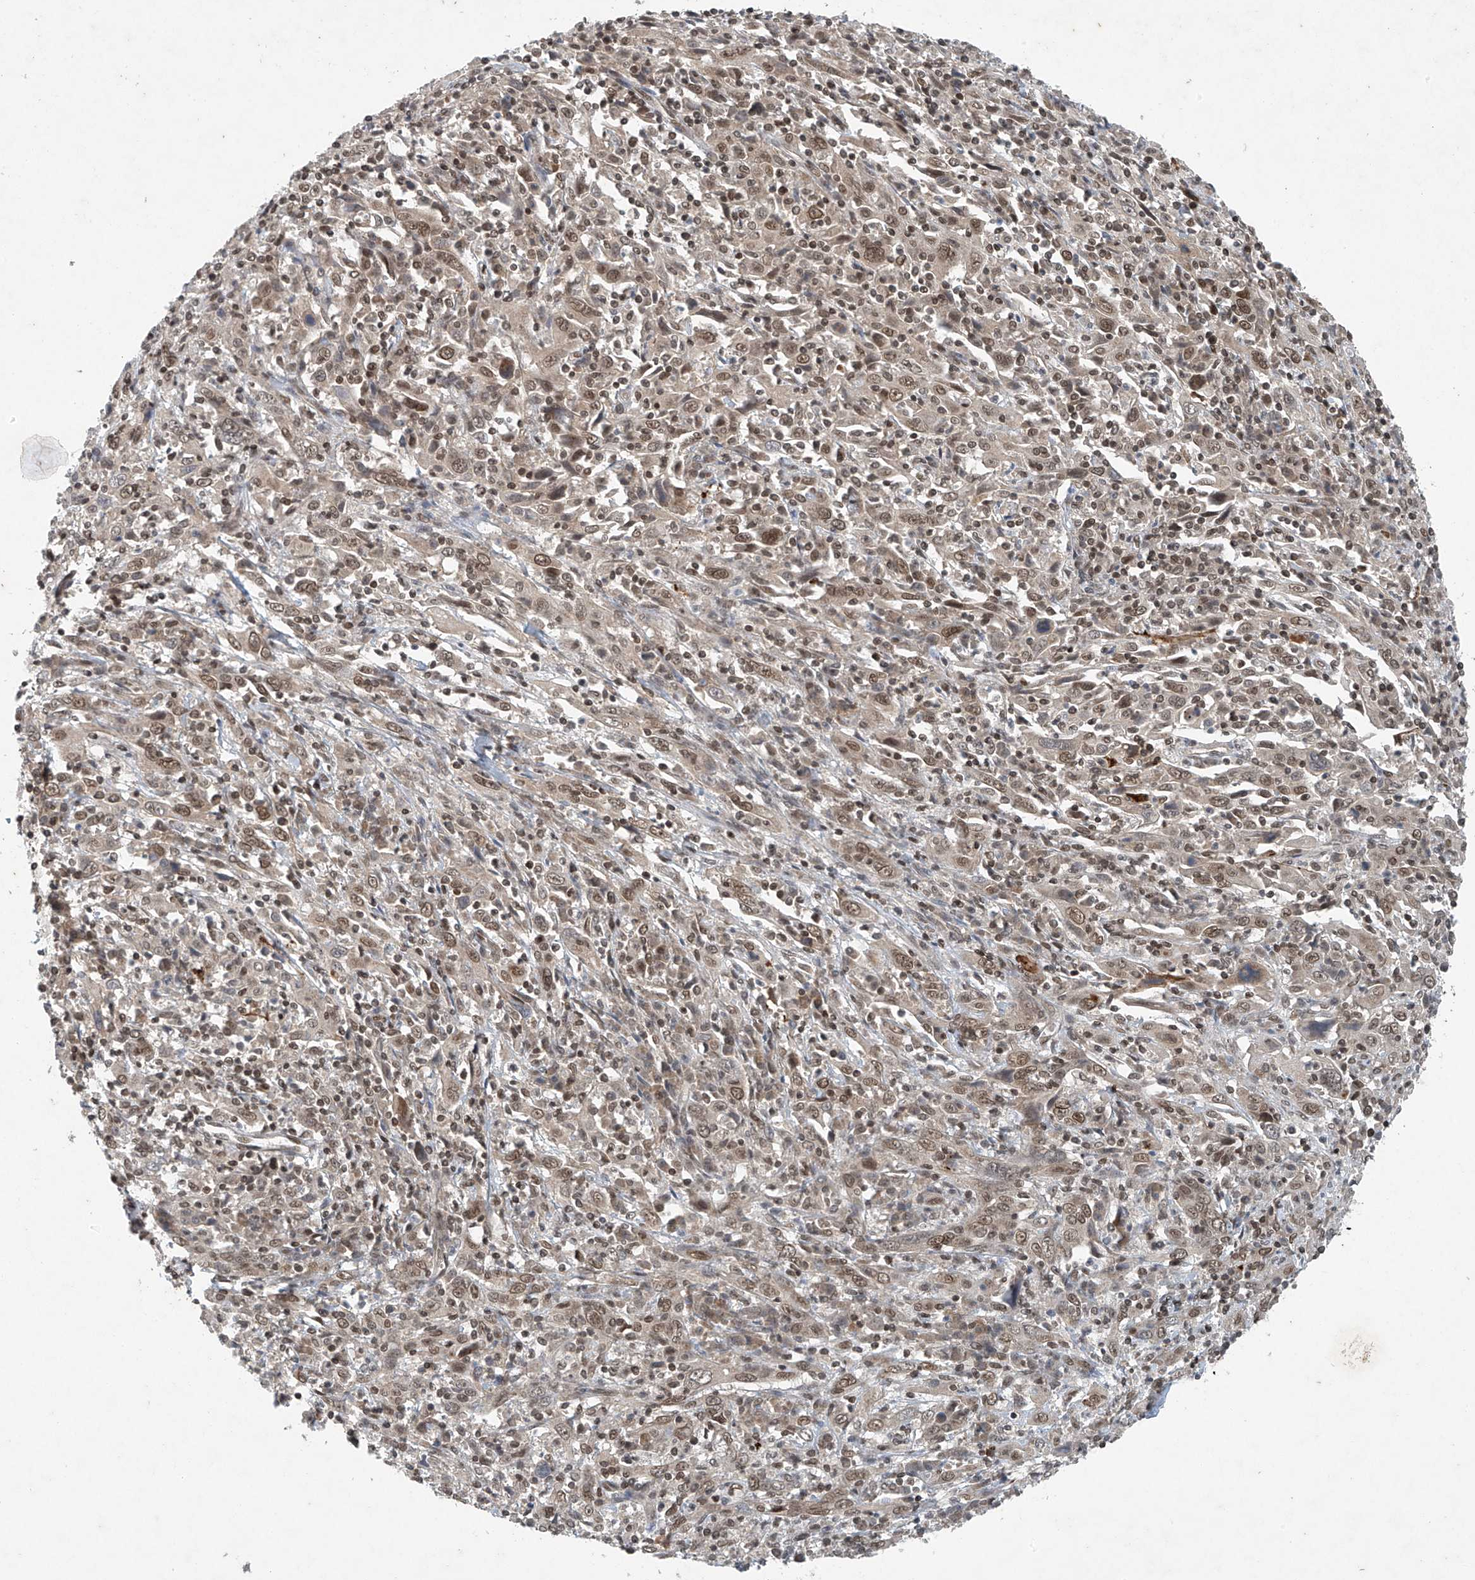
{"staining": {"intensity": "moderate", "quantity": ">75%", "location": "nuclear"}, "tissue": "cervical cancer", "cell_type": "Tumor cells", "image_type": "cancer", "snomed": [{"axis": "morphology", "description": "Squamous cell carcinoma, NOS"}, {"axis": "topography", "description": "Cervix"}], "caption": "Cervical squamous cell carcinoma was stained to show a protein in brown. There is medium levels of moderate nuclear positivity in about >75% of tumor cells.", "gene": "TAF8", "patient": {"sex": "female", "age": 46}}